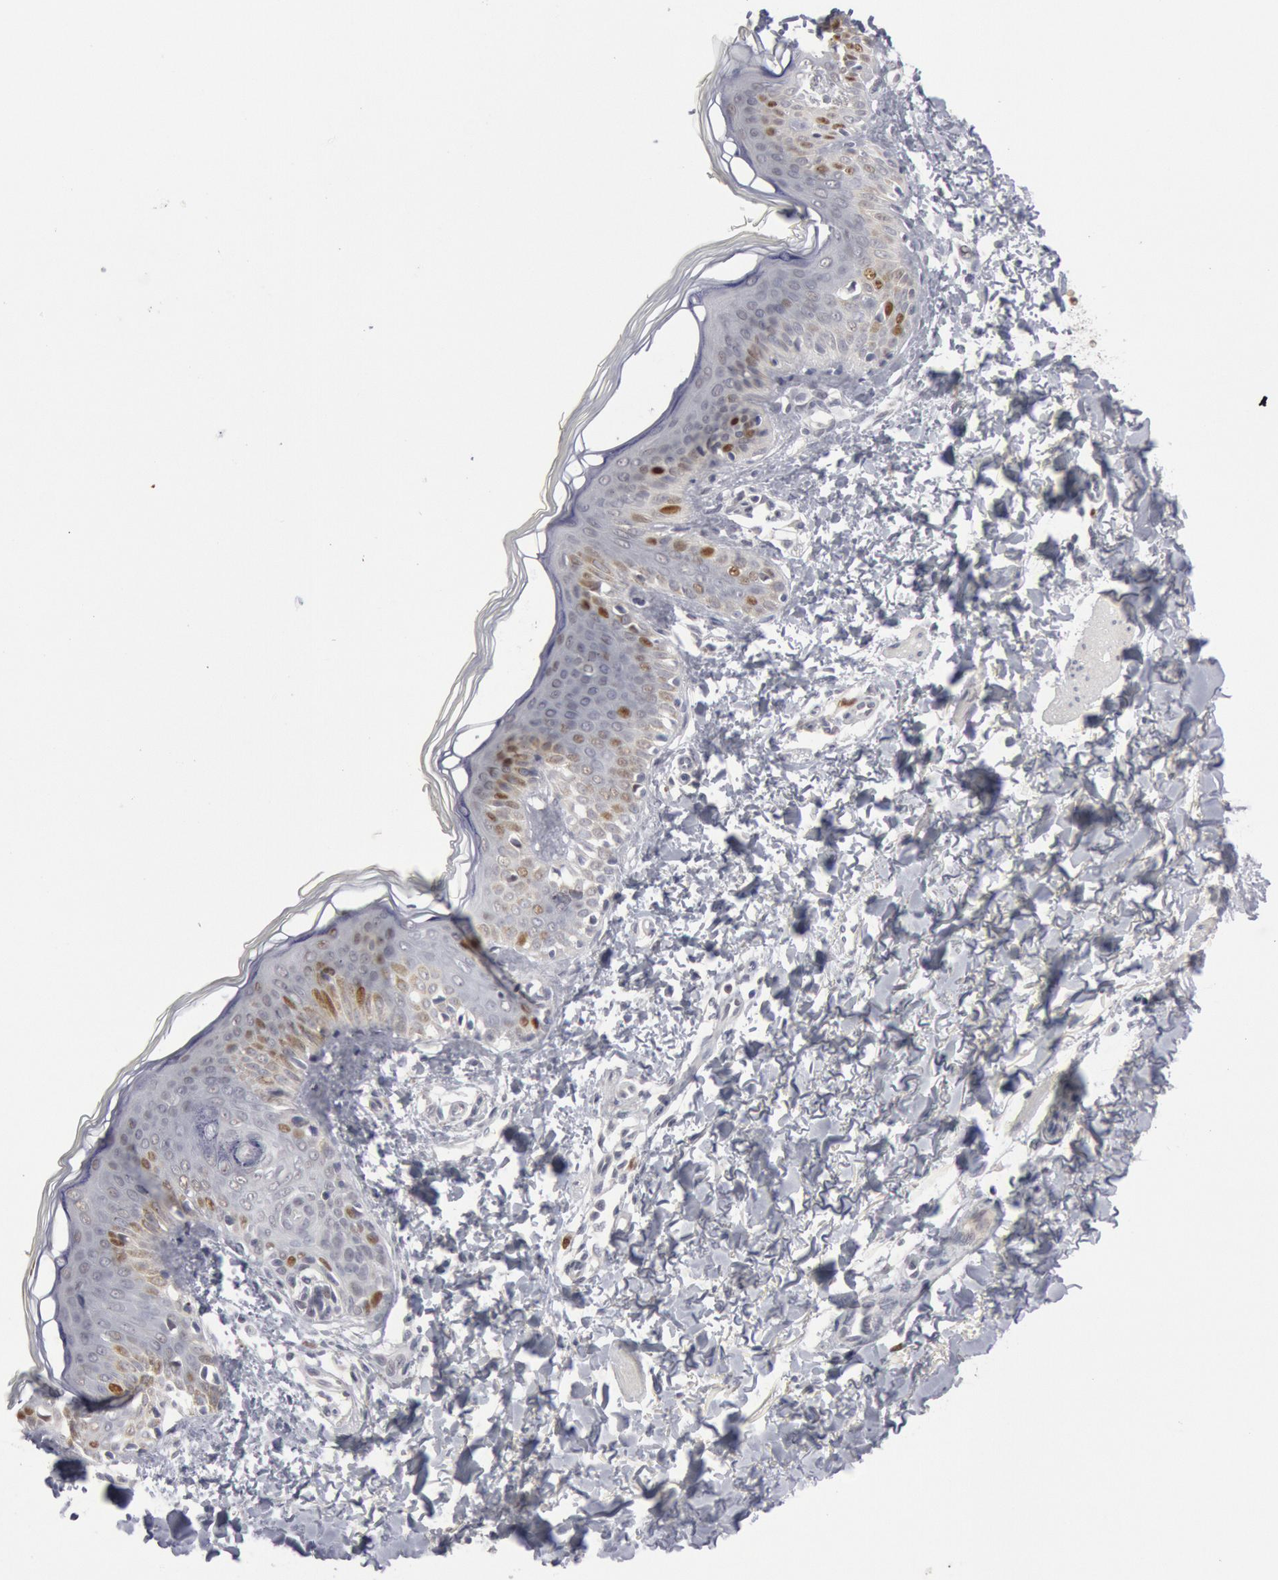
{"staining": {"intensity": "negative", "quantity": "none", "location": "none"}, "tissue": "skin", "cell_type": "Fibroblasts", "image_type": "normal", "snomed": [{"axis": "morphology", "description": "Normal tissue, NOS"}, {"axis": "topography", "description": "Skin"}], "caption": "Photomicrograph shows no protein staining in fibroblasts of benign skin. The staining was performed using DAB (3,3'-diaminobenzidine) to visualize the protein expression in brown, while the nuclei were stained in blue with hematoxylin (Magnification: 20x).", "gene": "WDHD1", "patient": {"sex": "female", "age": 4}}